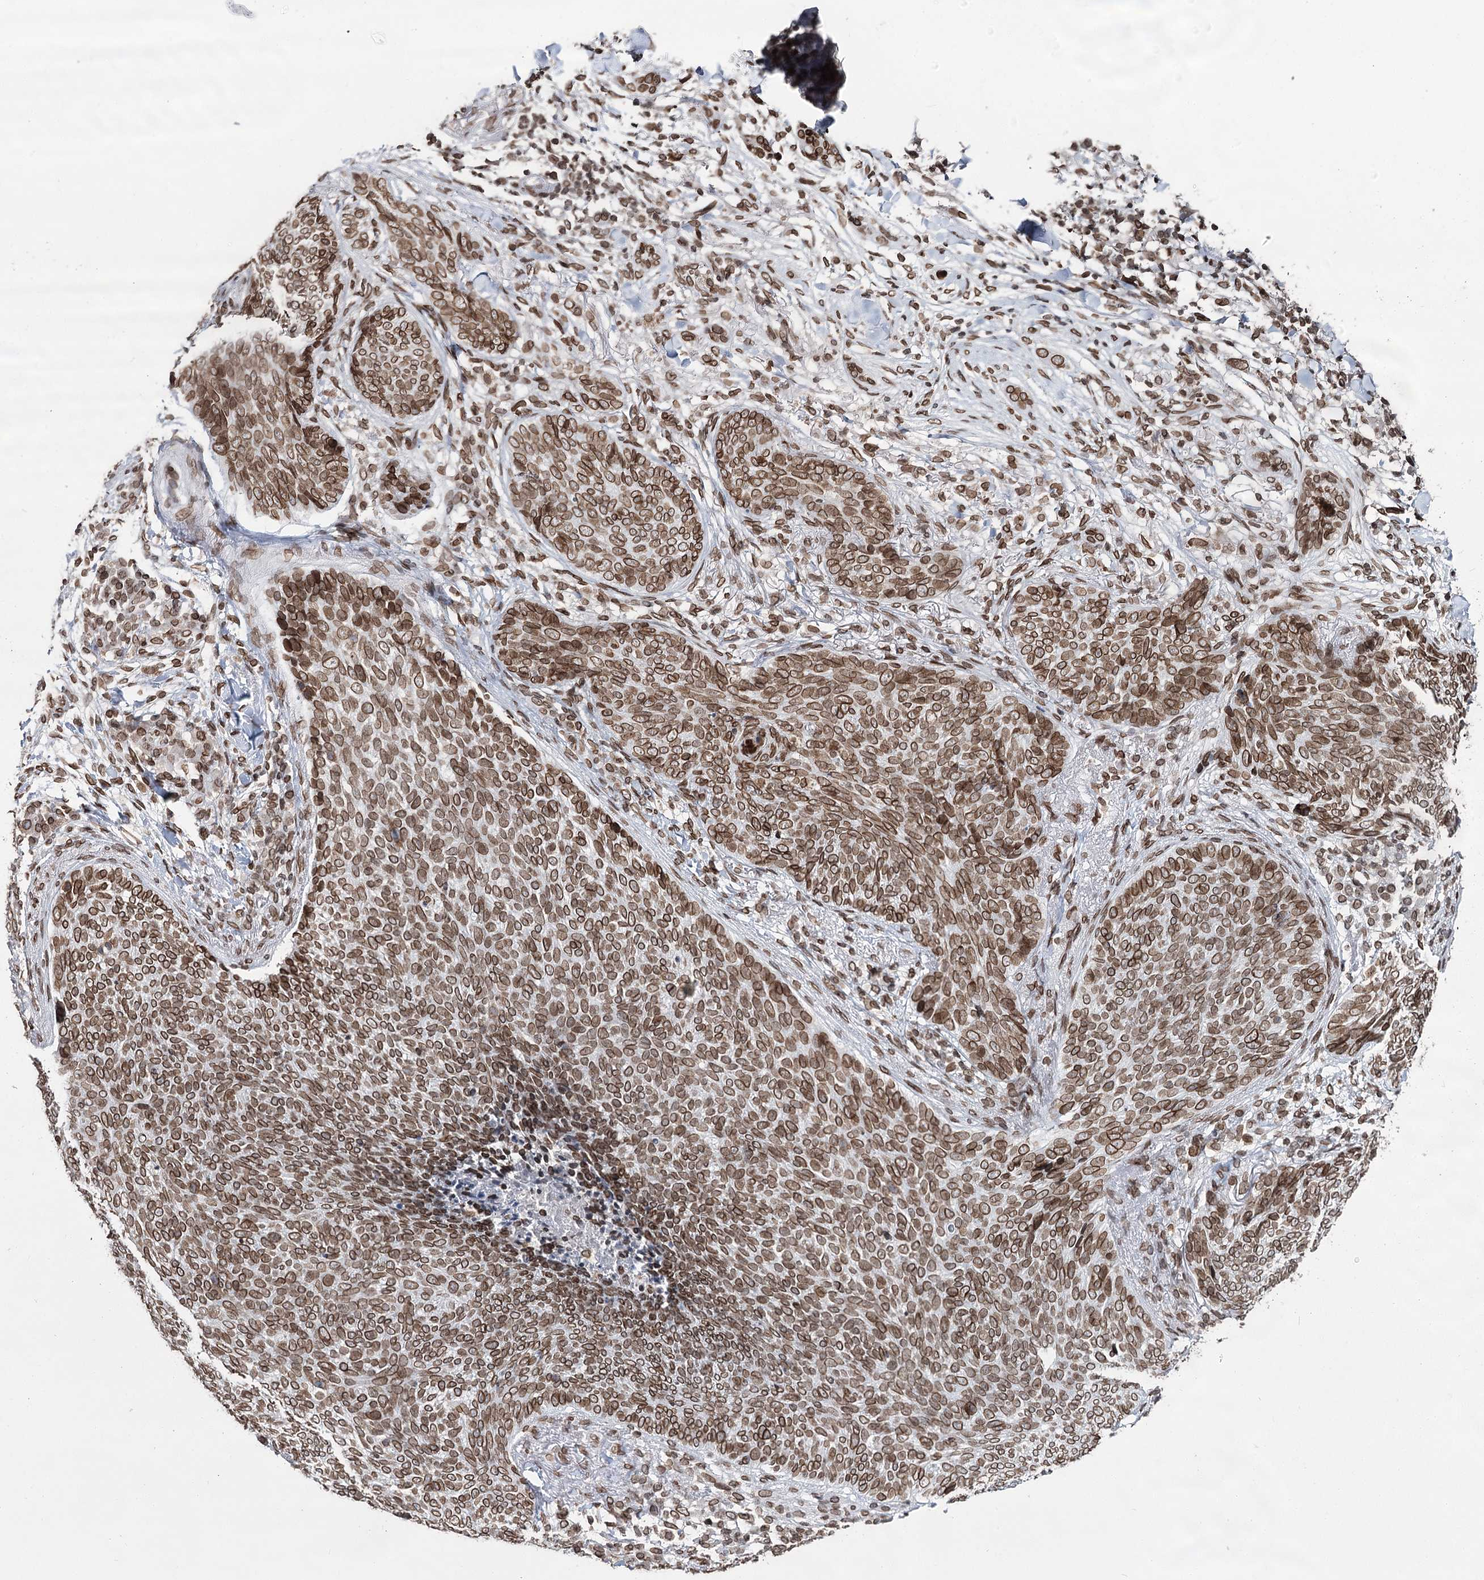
{"staining": {"intensity": "moderate", "quantity": ">75%", "location": "cytoplasmic/membranous,nuclear"}, "tissue": "skin cancer", "cell_type": "Tumor cells", "image_type": "cancer", "snomed": [{"axis": "morphology", "description": "Basal cell carcinoma"}, {"axis": "topography", "description": "Skin"}], "caption": "The photomicrograph displays a brown stain indicating the presence of a protein in the cytoplasmic/membranous and nuclear of tumor cells in skin cancer. The staining was performed using DAB to visualize the protein expression in brown, while the nuclei were stained in blue with hematoxylin (Magnification: 20x).", "gene": "KIAA0930", "patient": {"sex": "male", "age": 85}}